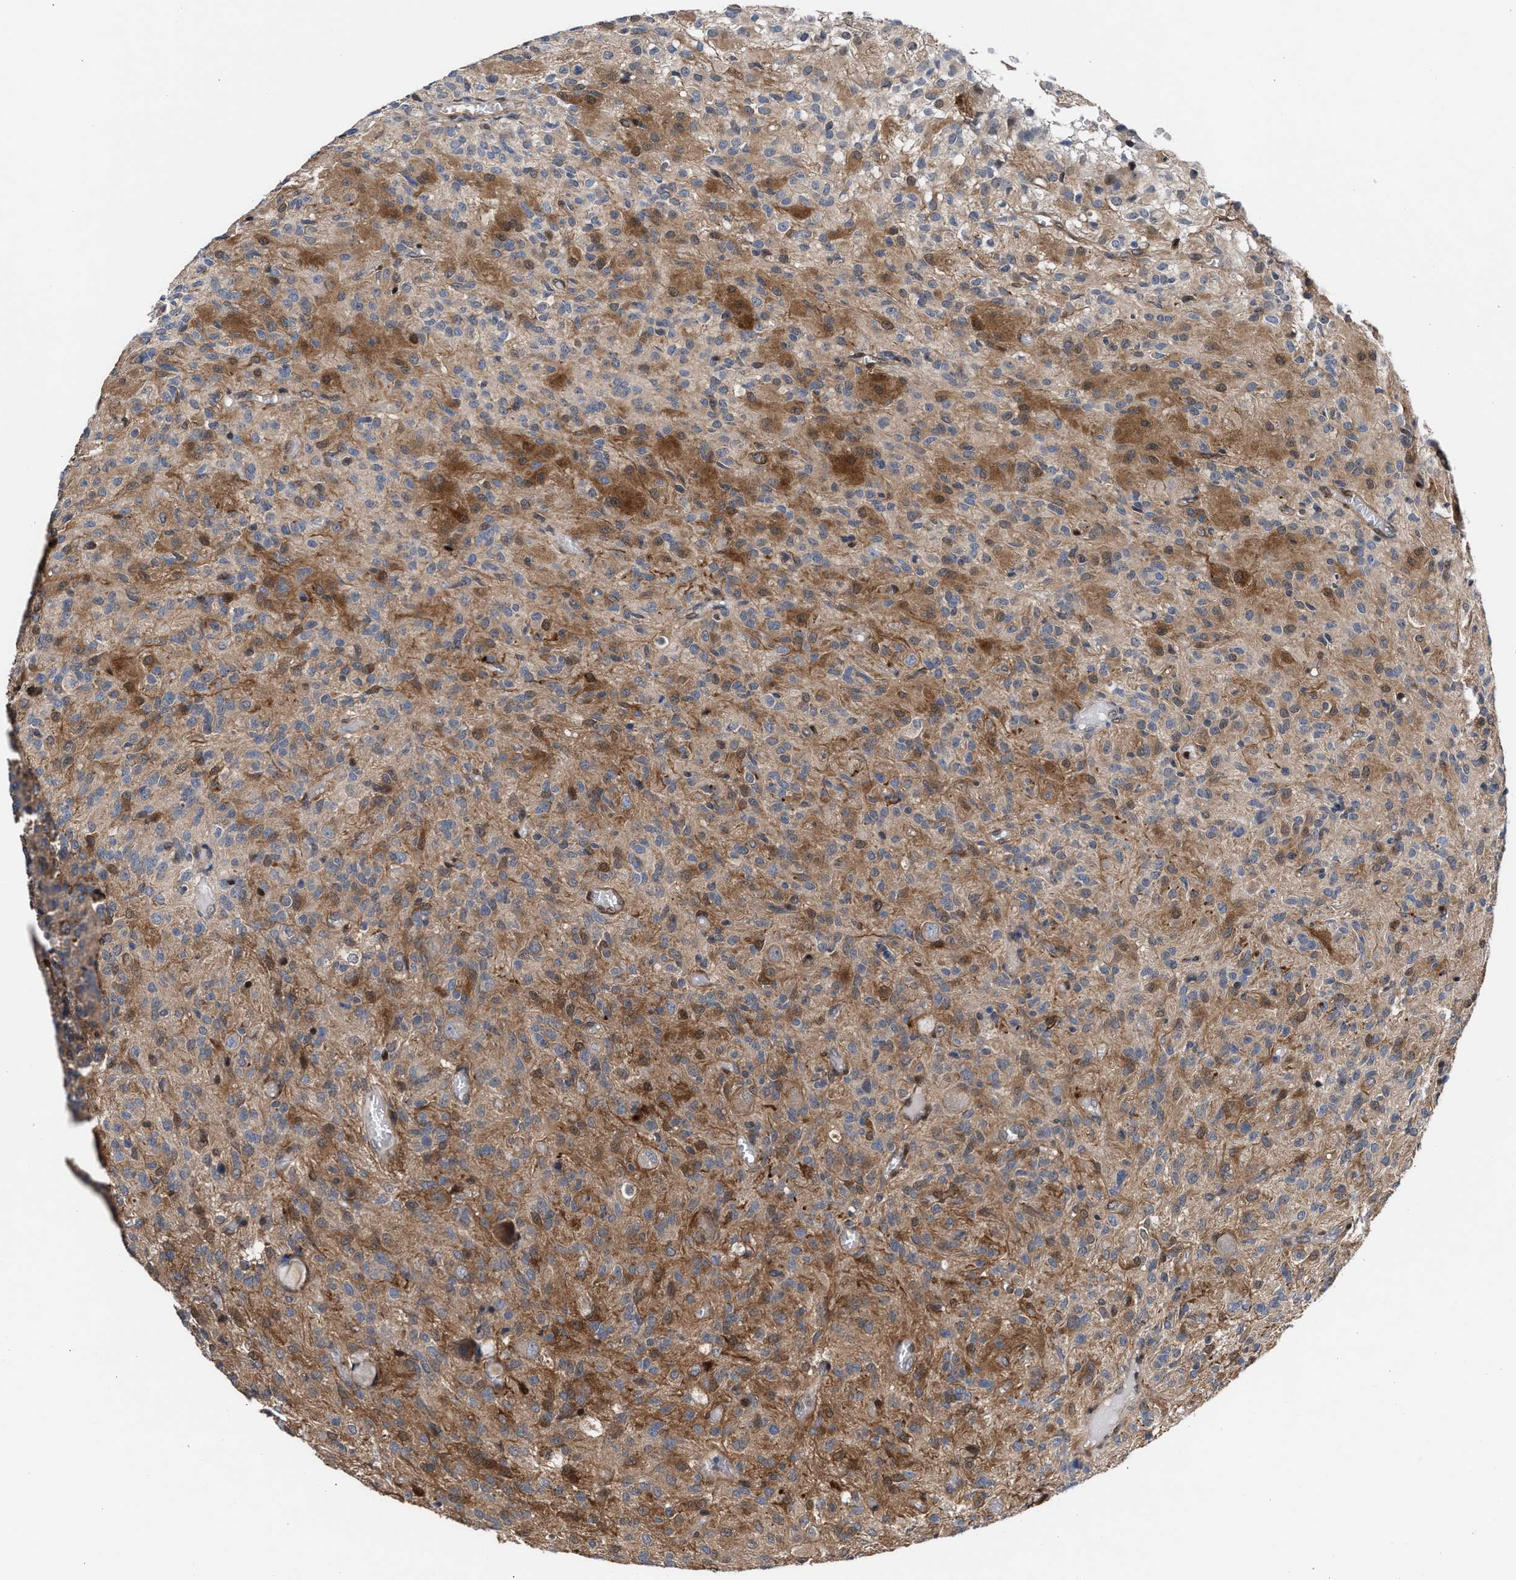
{"staining": {"intensity": "moderate", "quantity": "25%-75%", "location": "cytoplasmic/membranous"}, "tissue": "glioma", "cell_type": "Tumor cells", "image_type": "cancer", "snomed": [{"axis": "morphology", "description": "Glioma, malignant, High grade"}, {"axis": "topography", "description": "Brain"}], "caption": "Malignant high-grade glioma stained with a brown dye reveals moderate cytoplasmic/membranous positive positivity in approximately 25%-75% of tumor cells.", "gene": "TP53I3", "patient": {"sex": "female", "age": 59}}